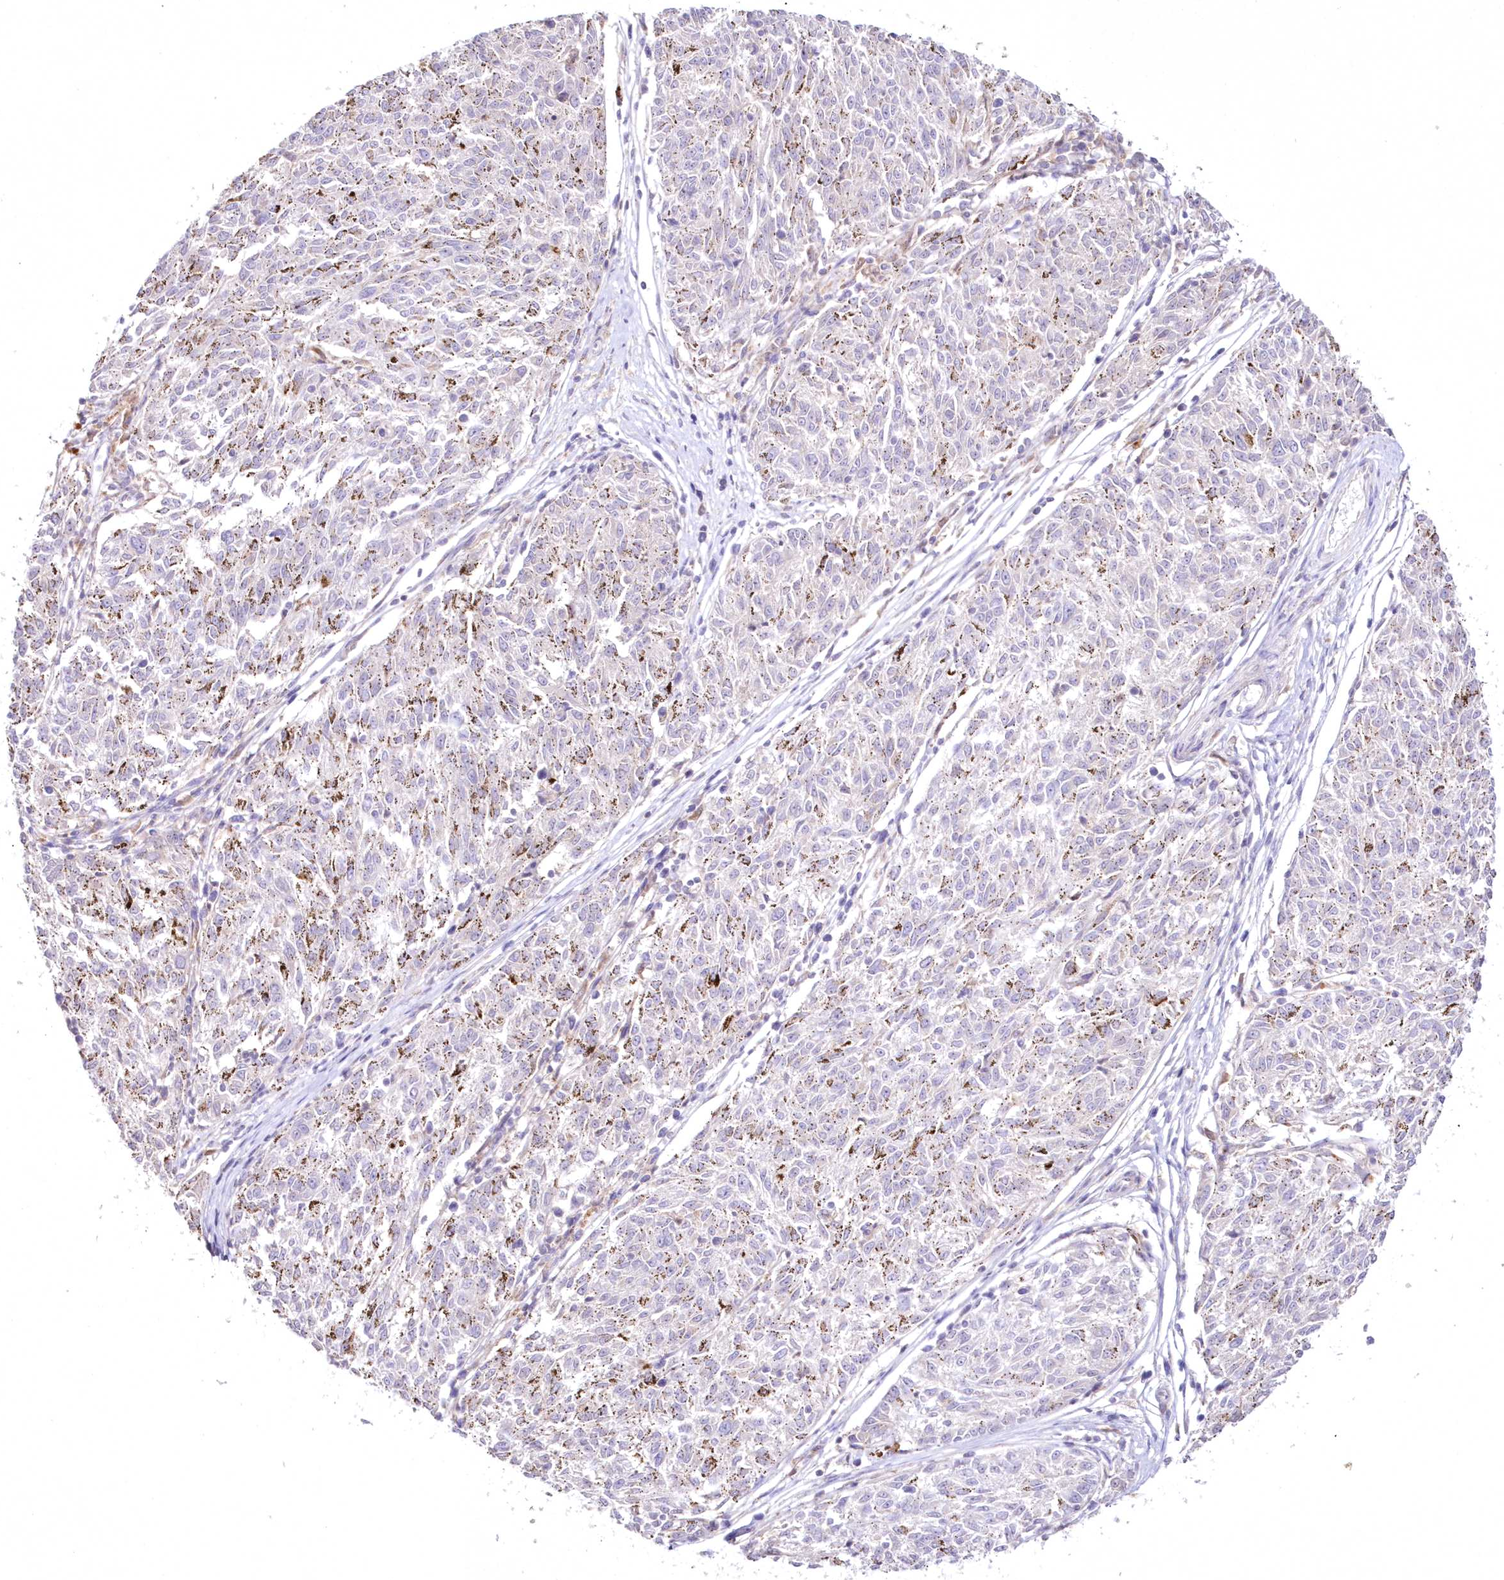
{"staining": {"intensity": "negative", "quantity": "none", "location": "none"}, "tissue": "melanoma", "cell_type": "Tumor cells", "image_type": "cancer", "snomed": [{"axis": "morphology", "description": "Malignant melanoma, NOS"}, {"axis": "topography", "description": "Skin"}], "caption": "Malignant melanoma was stained to show a protein in brown. There is no significant expression in tumor cells.", "gene": "NEU4", "patient": {"sex": "female", "age": 72}}